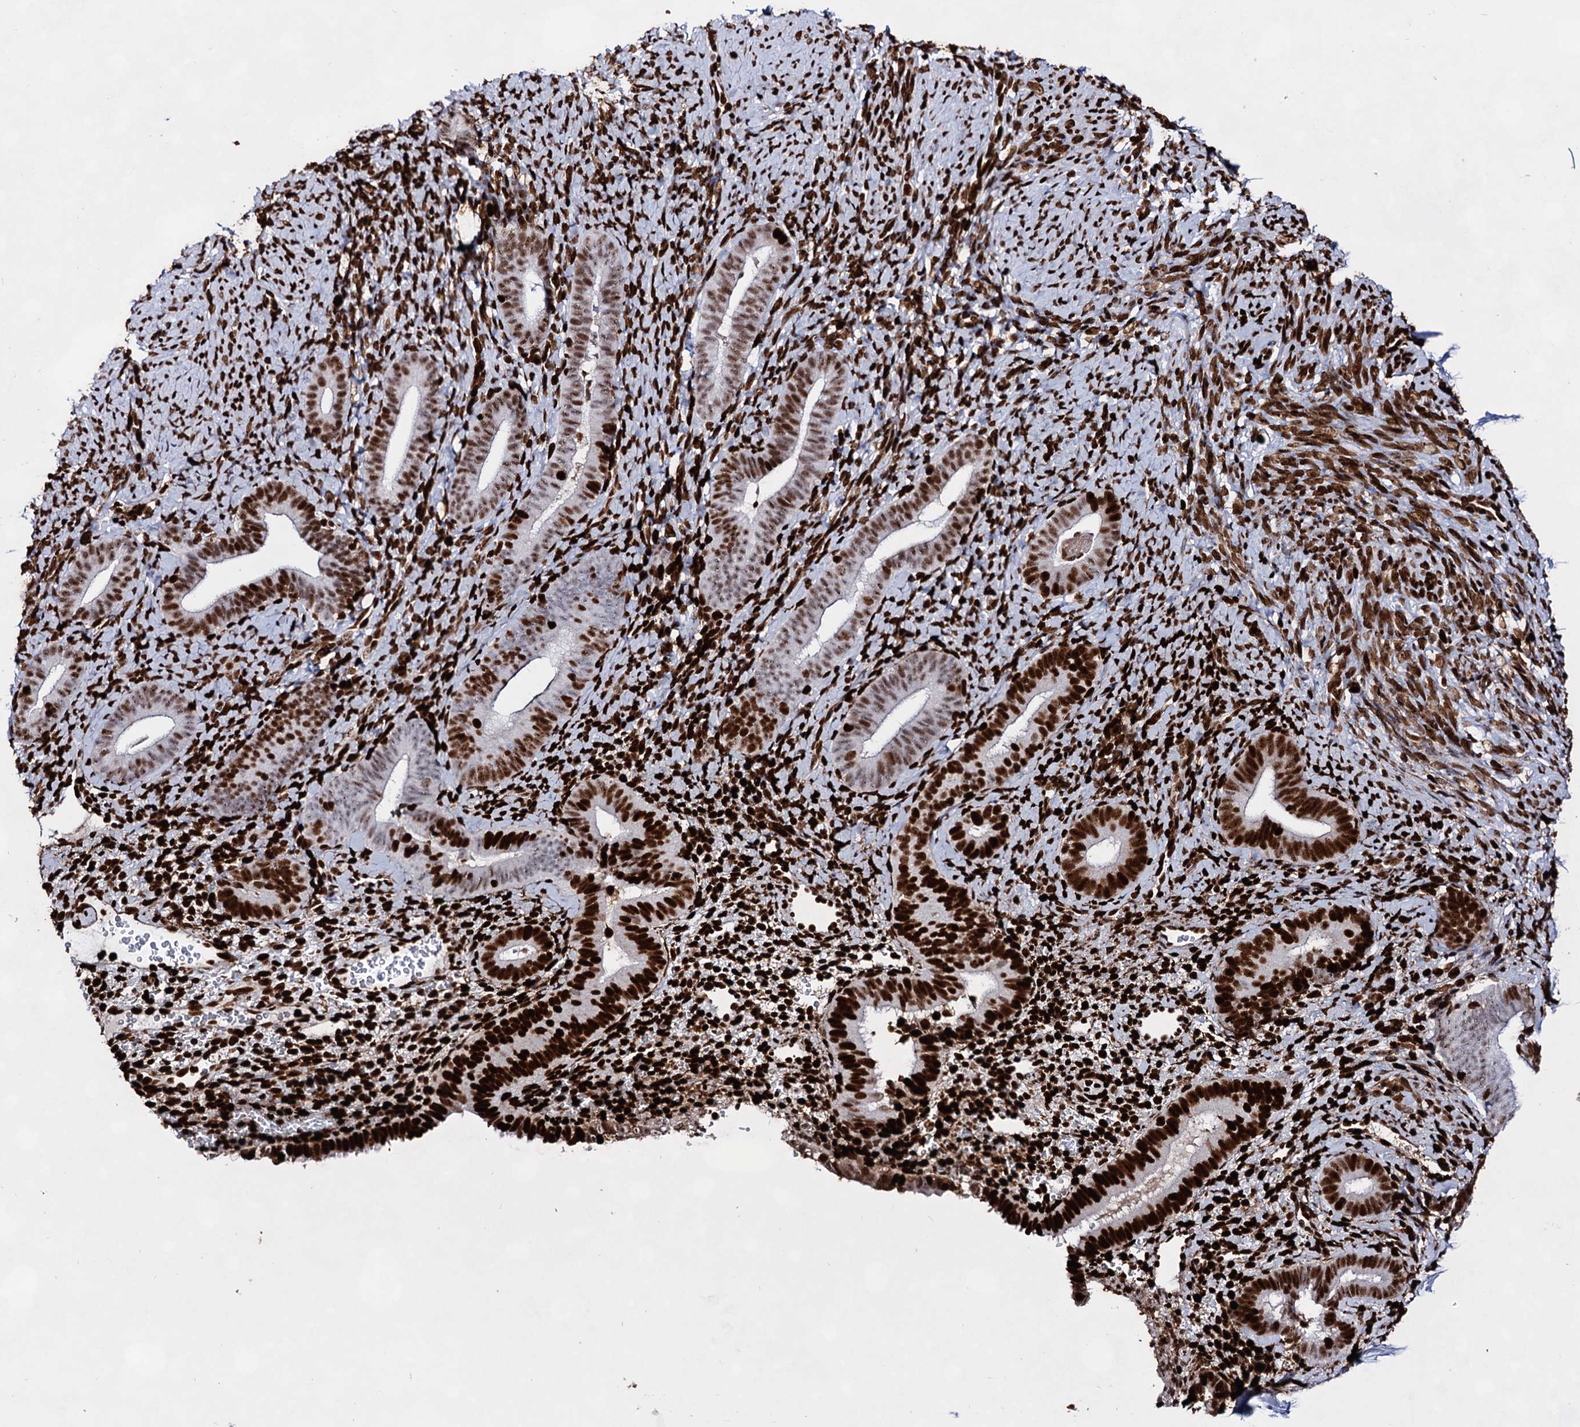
{"staining": {"intensity": "strong", "quantity": ">75%", "location": "nuclear"}, "tissue": "endometrium", "cell_type": "Cells in endometrial stroma", "image_type": "normal", "snomed": [{"axis": "morphology", "description": "Normal tissue, NOS"}, {"axis": "topography", "description": "Endometrium"}], "caption": "The histopathology image exhibits a brown stain indicating the presence of a protein in the nuclear of cells in endometrial stroma in endometrium. Immunohistochemistry stains the protein of interest in brown and the nuclei are stained blue.", "gene": "HMGB2", "patient": {"sex": "female", "age": 65}}